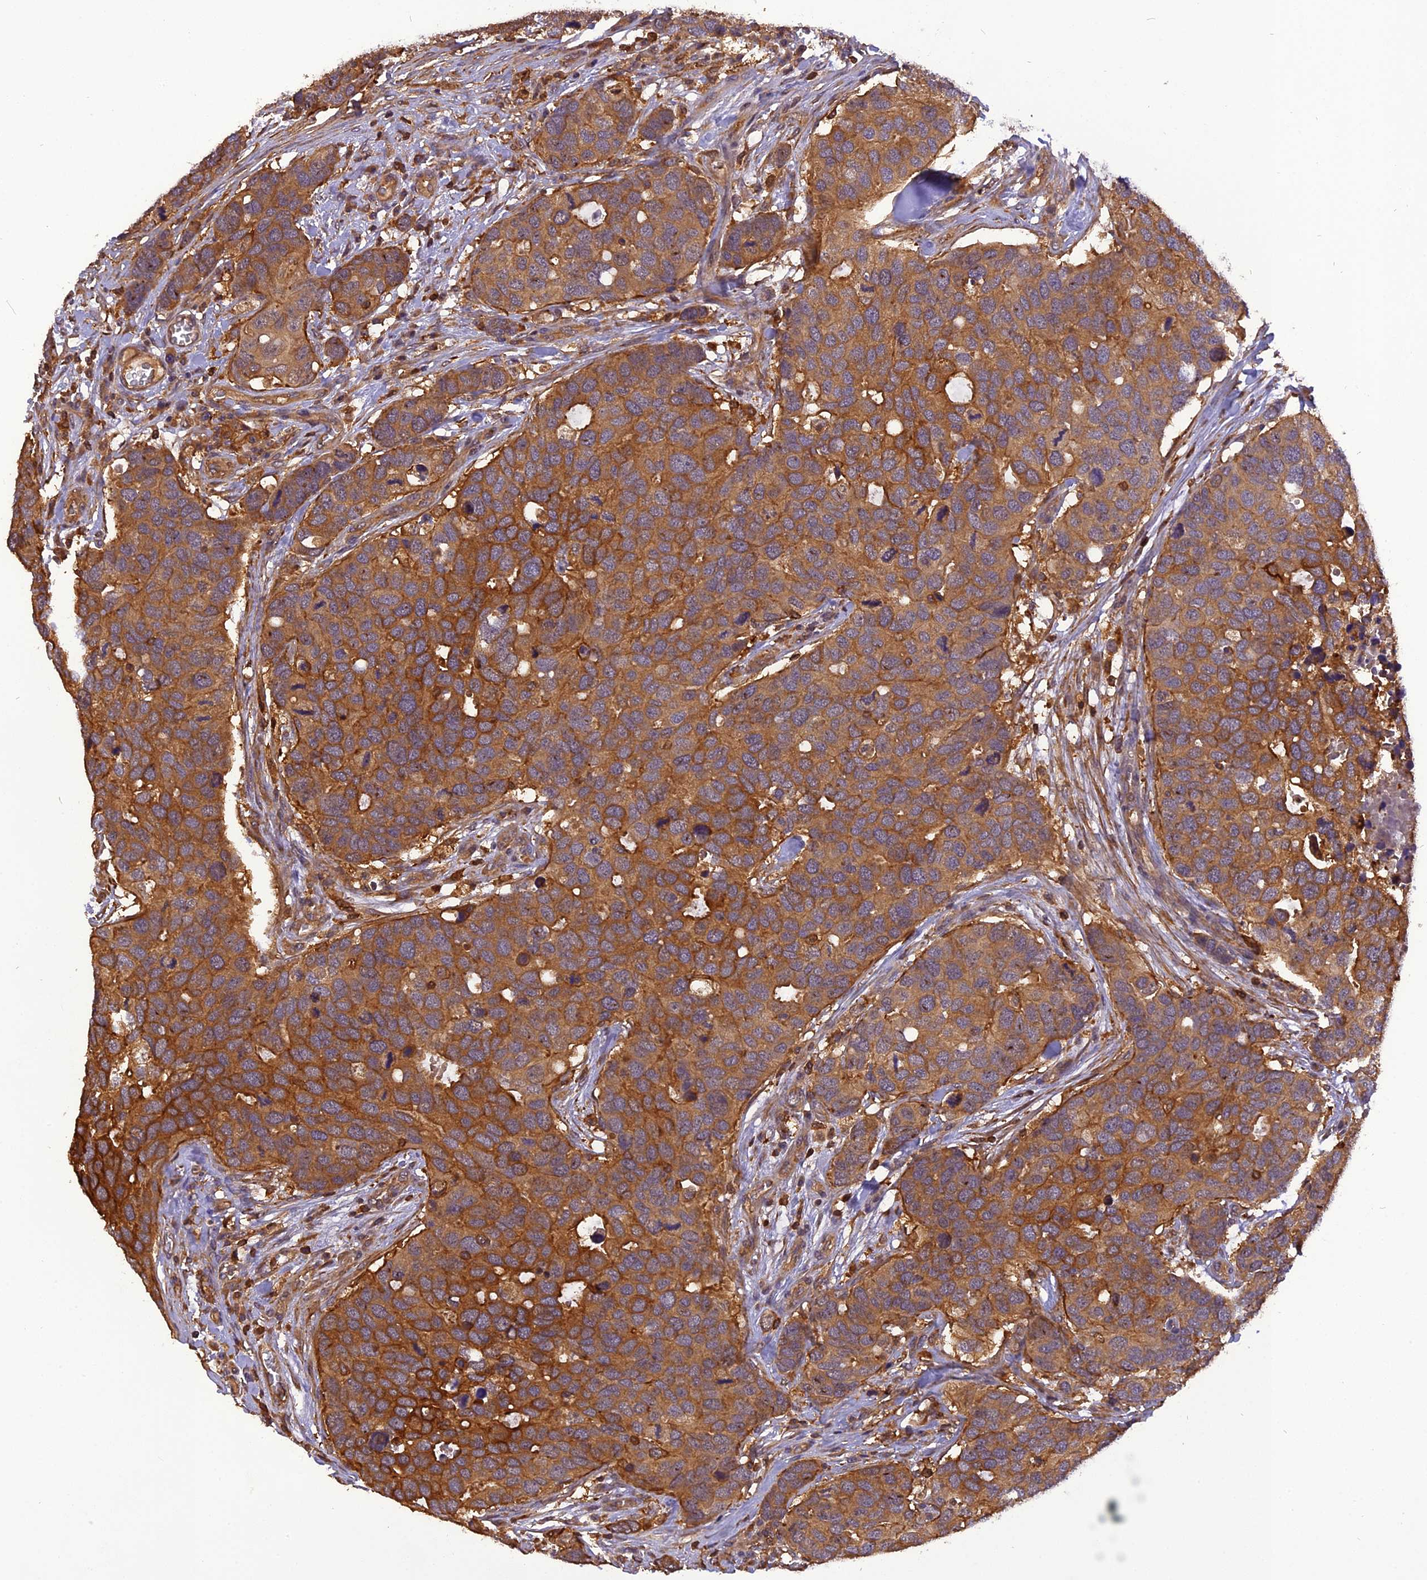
{"staining": {"intensity": "moderate", "quantity": ">75%", "location": "cytoplasmic/membranous"}, "tissue": "breast cancer", "cell_type": "Tumor cells", "image_type": "cancer", "snomed": [{"axis": "morphology", "description": "Duct carcinoma"}, {"axis": "topography", "description": "Breast"}], "caption": "Breast cancer (intraductal carcinoma) stained for a protein (brown) reveals moderate cytoplasmic/membranous positive positivity in about >75% of tumor cells.", "gene": "STOML1", "patient": {"sex": "female", "age": 83}}